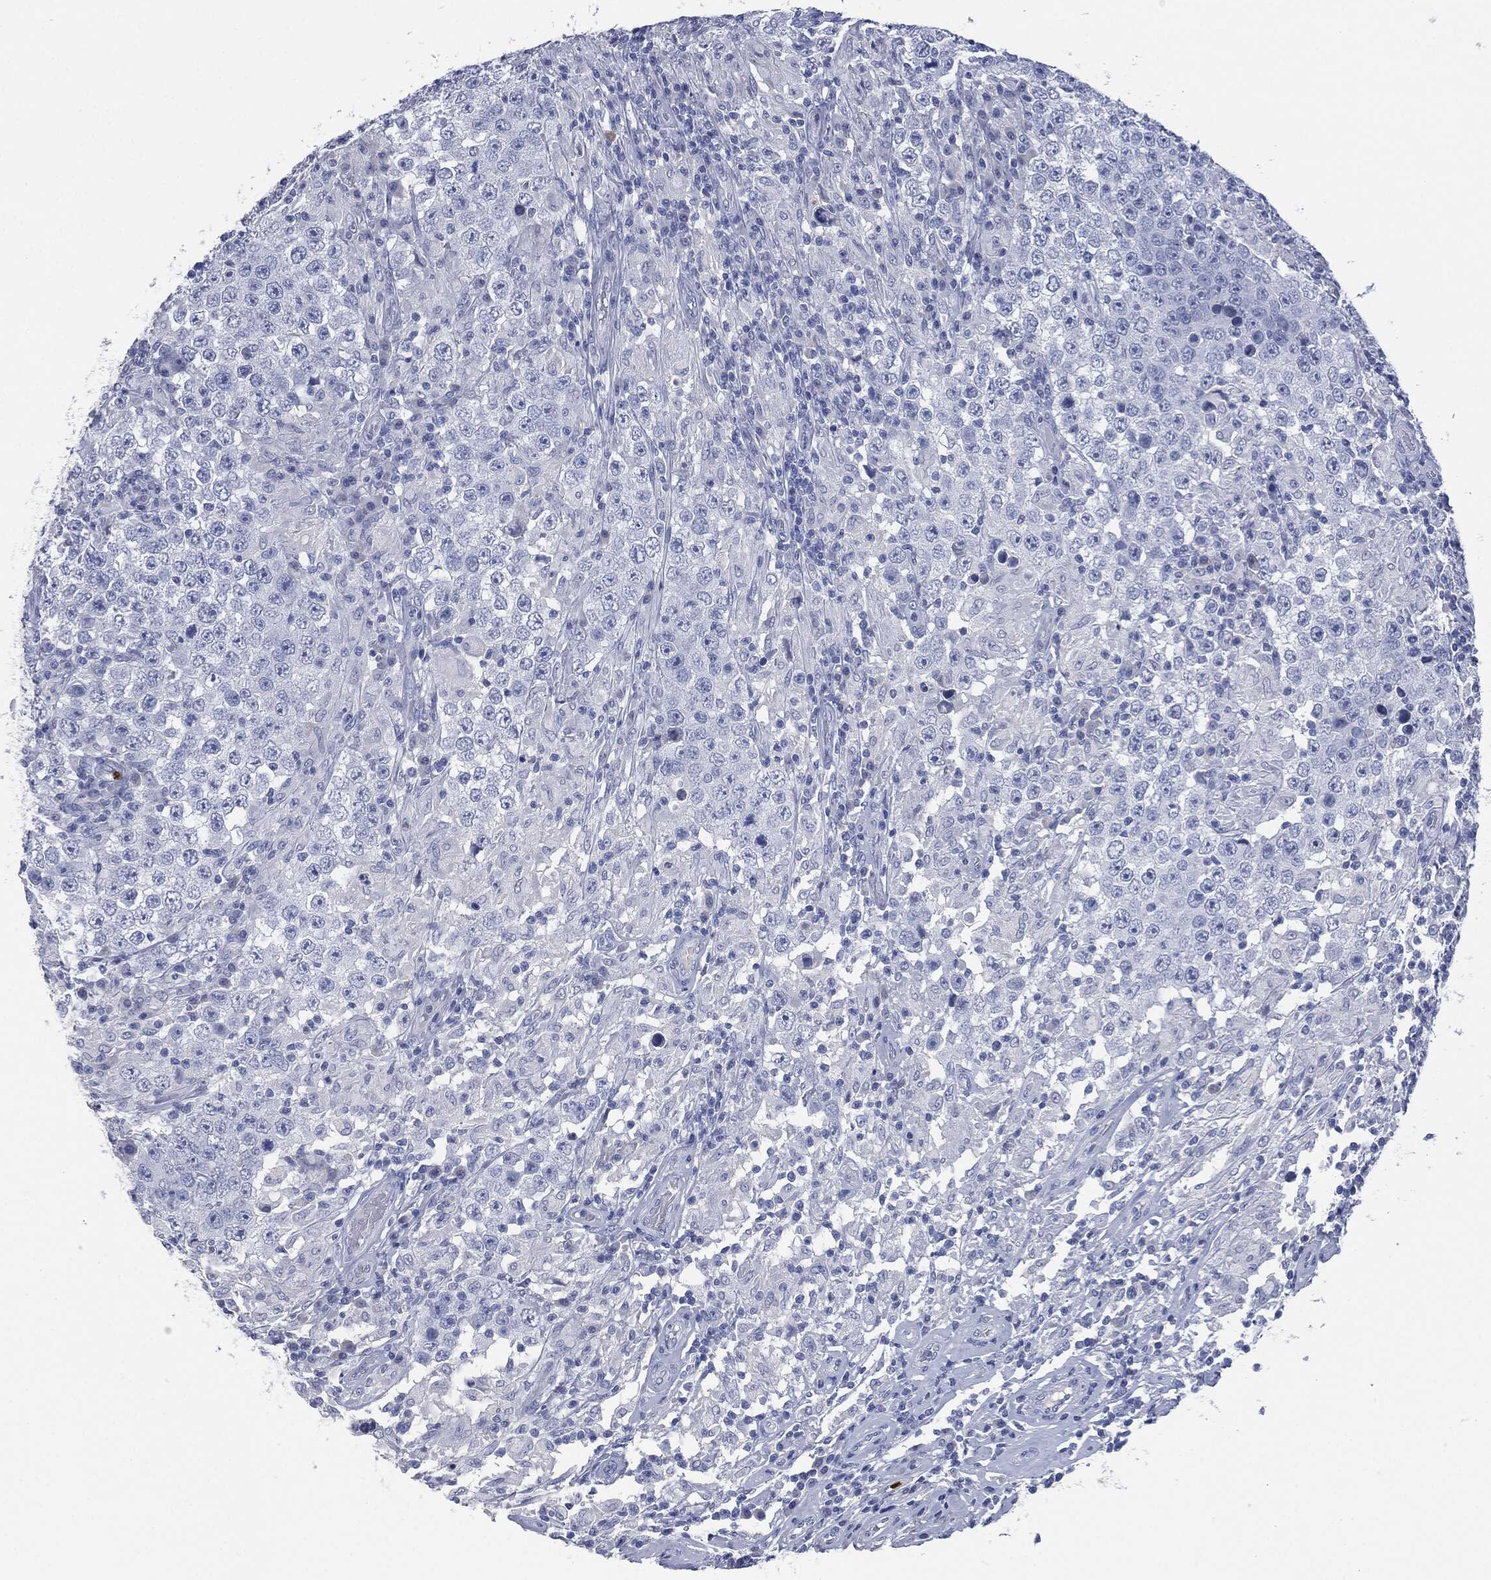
{"staining": {"intensity": "negative", "quantity": "none", "location": "none"}, "tissue": "testis cancer", "cell_type": "Tumor cells", "image_type": "cancer", "snomed": [{"axis": "morphology", "description": "Seminoma, NOS"}, {"axis": "morphology", "description": "Carcinoma, Embryonal, NOS"}, {"axis": "topography", "description": "Testis"}], "caption": "IHC of testis cancer (seminoma) displays no positivity in tumor cells.", "gene": "CEACAM8", "patient": {"sex": "male", "age": 41}}